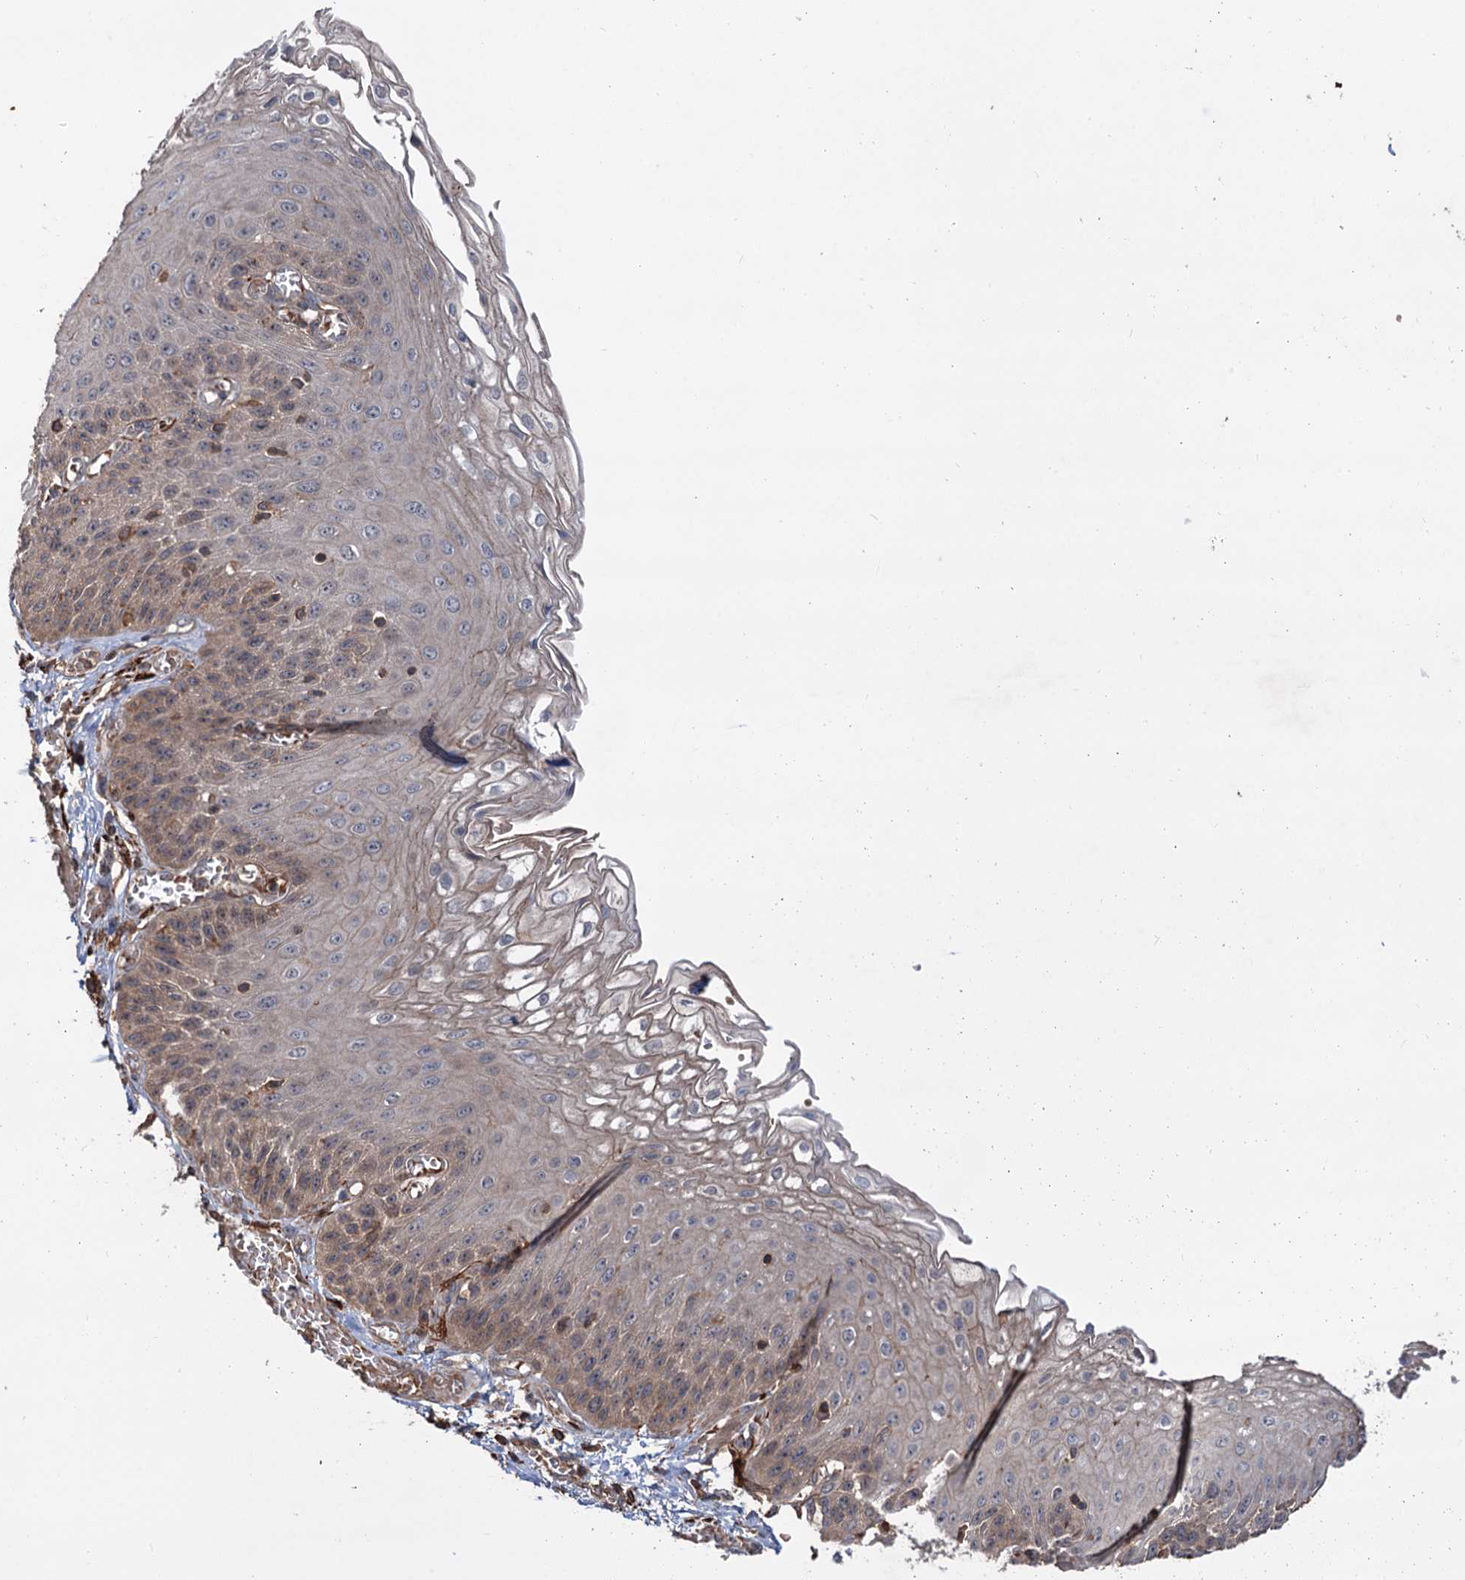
{"staining": {"intensity": "weak", "quantity": "25%-75%", "location": "cytoplasmic/membranous"}, "tissue": "esophagus", "cell_type": "Squamous epithelial cells", "image_type": "normal", "snomed": [{"axis": "morphology", "description": "Normal tissue, NOS"}, {"axis": "topography", "description": "Esophagus"}], "caption": "Squamous epithelial cells show low levels of weak cytoplasmic/membranous staining in approximately 25%-75% of cells in normal human esophagus.", "gene": "GRIP1", "patient": {"sex": "male", "age": 81}}